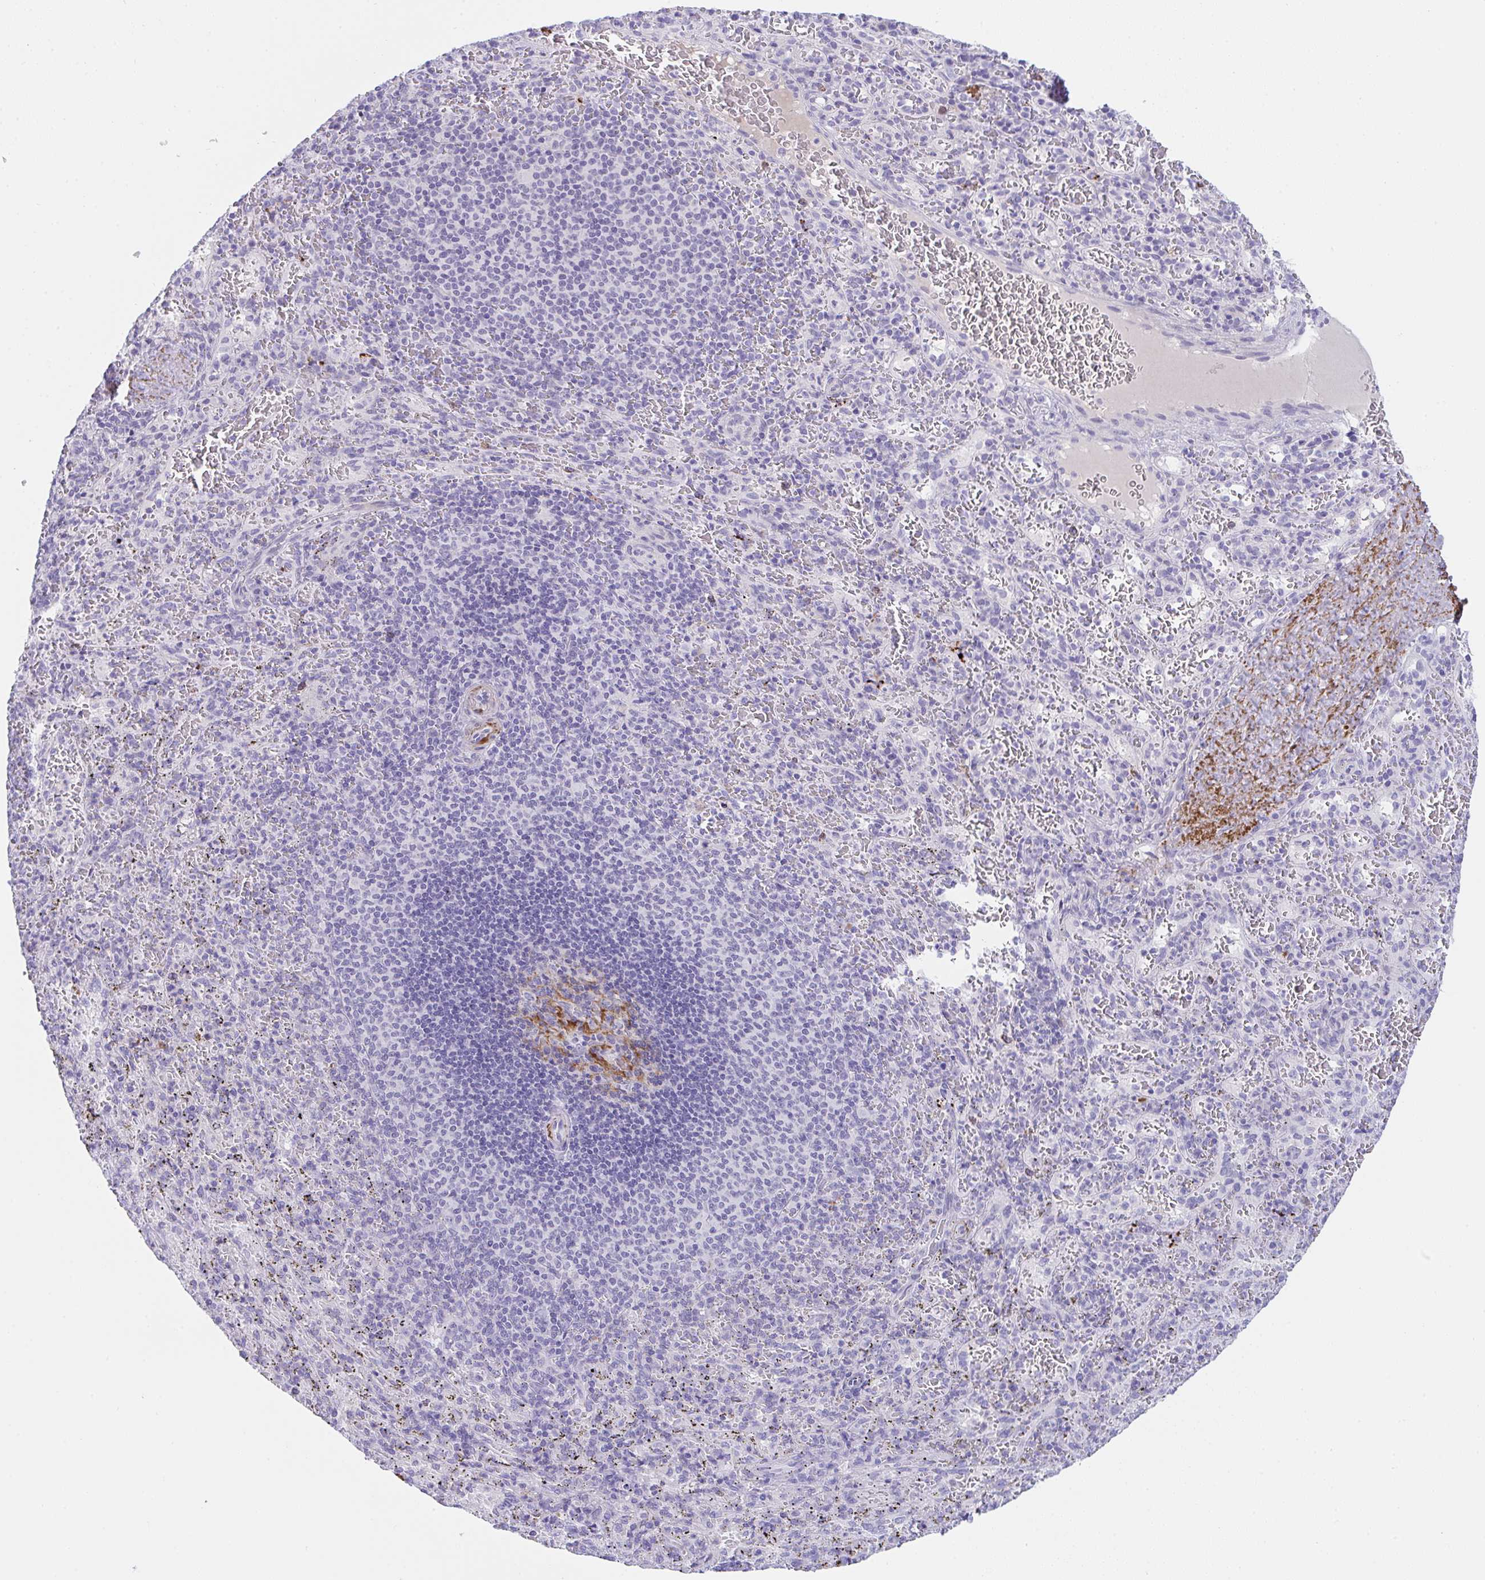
{"staining": {"intensity": "negative", "quantity": "none", "location": "none"}, "tissue": "spleen", "cell_type": "Cells in red pulp", "image_type": "normal", "snomed": [{"axis": "morphology", "description": "Normal tissue, NOS"}, {"axis": "topography", "description": "Spleen"}], "caption": "High power microscopy photomicrograph of an IHC photomicrograph of benign spleen, revealing no significant positivity in cells in red pulp.", "gene": "KMT2E", "patient": {"sex": "male", "age": 57}}